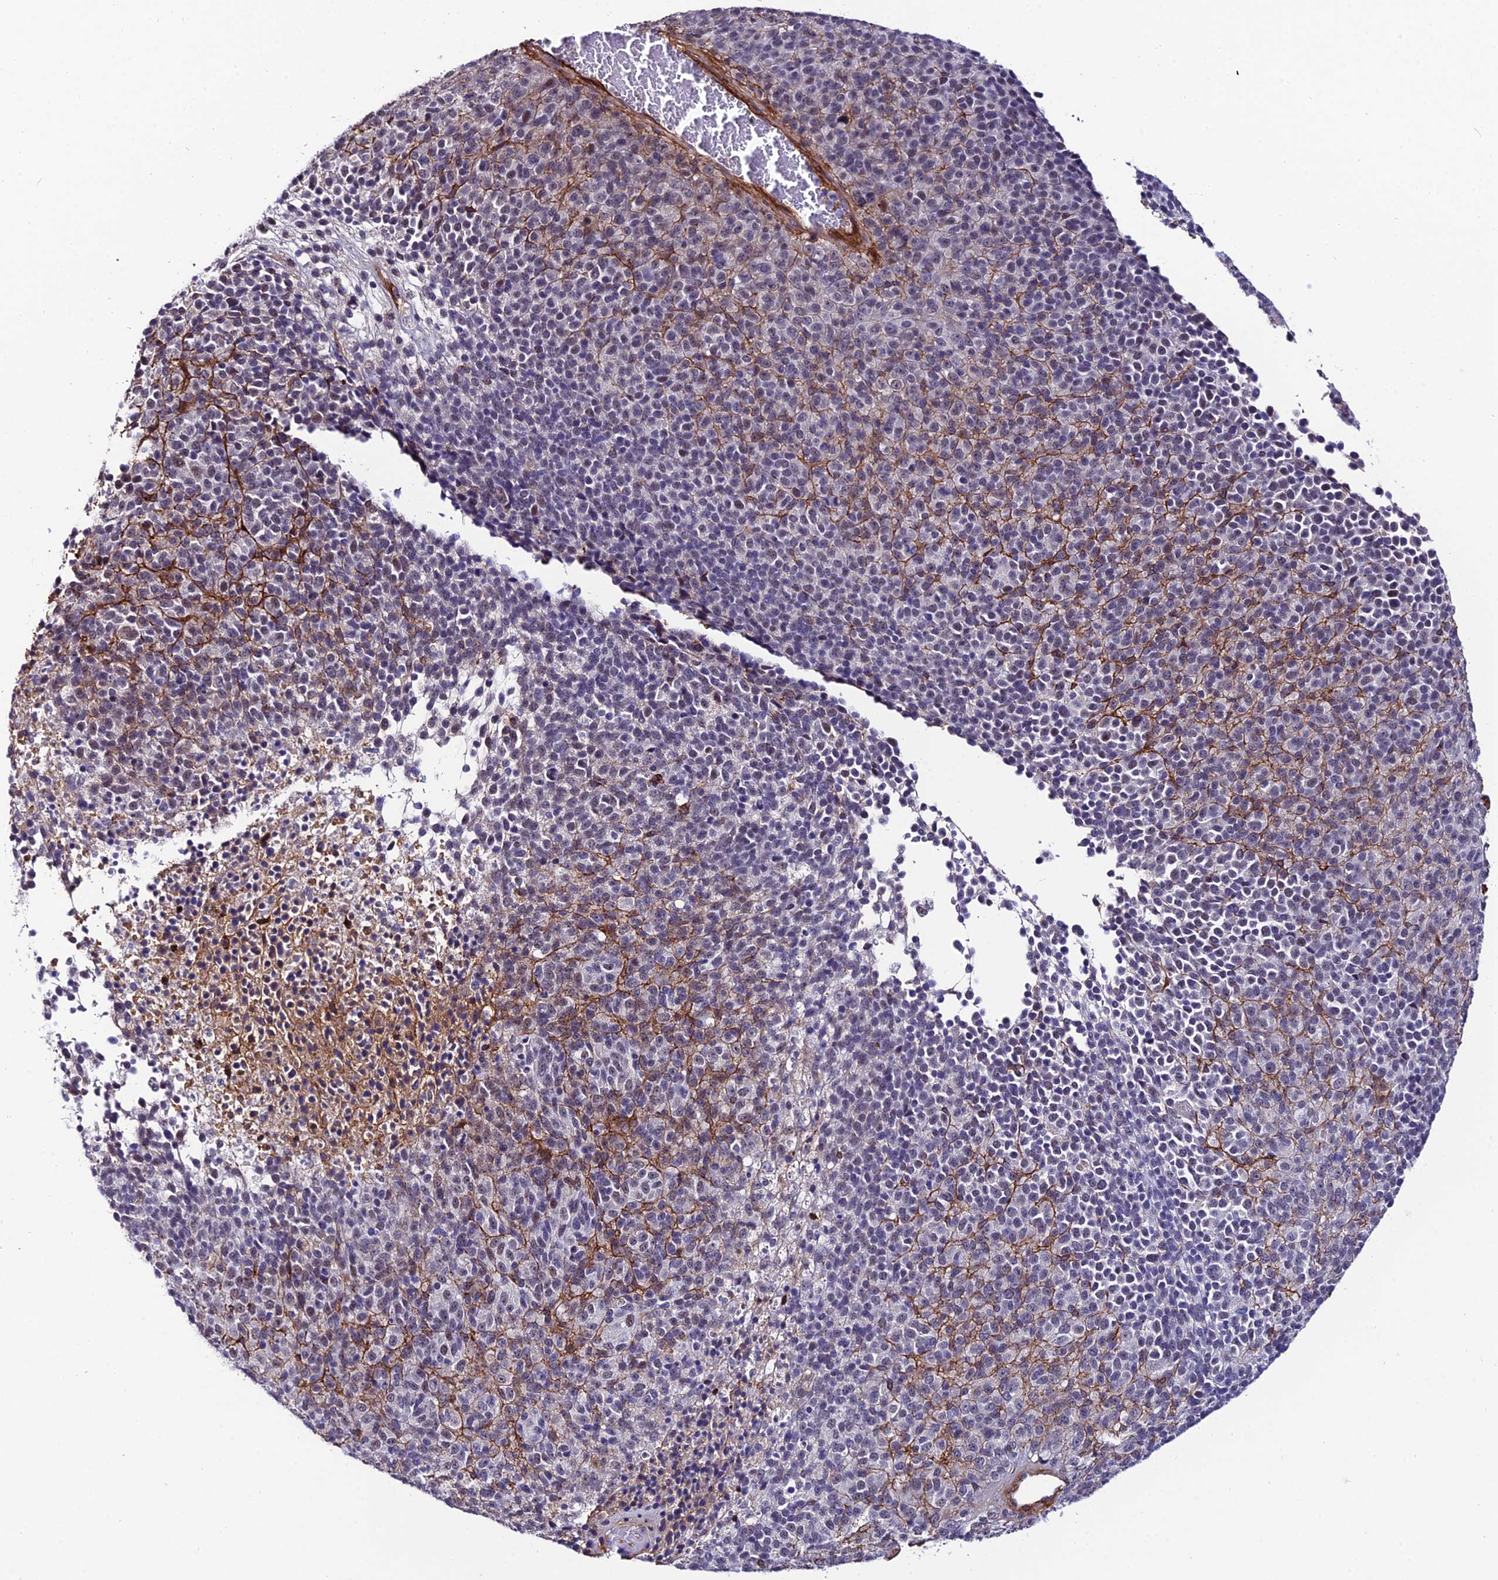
{"staining": {"intensity": "negative", "quantity": "none", "location": "none"}, "tissue": "melanoma", "cell_type": "Tumor cells", "image_type": "cancer", "snomed": [{"axis": "morphology", "description": "Malignant melanoma, Metastatic site"}, {"axis": "topography", "description": "Brain"}], "caption": "This is an immunohistochemistry (IHC) histopathology image of human malignant melanoma (metastatic site). There is no expression in tumor cells.", "gene": "SYT15", "patient": {"sex": "female", "age": 56}}